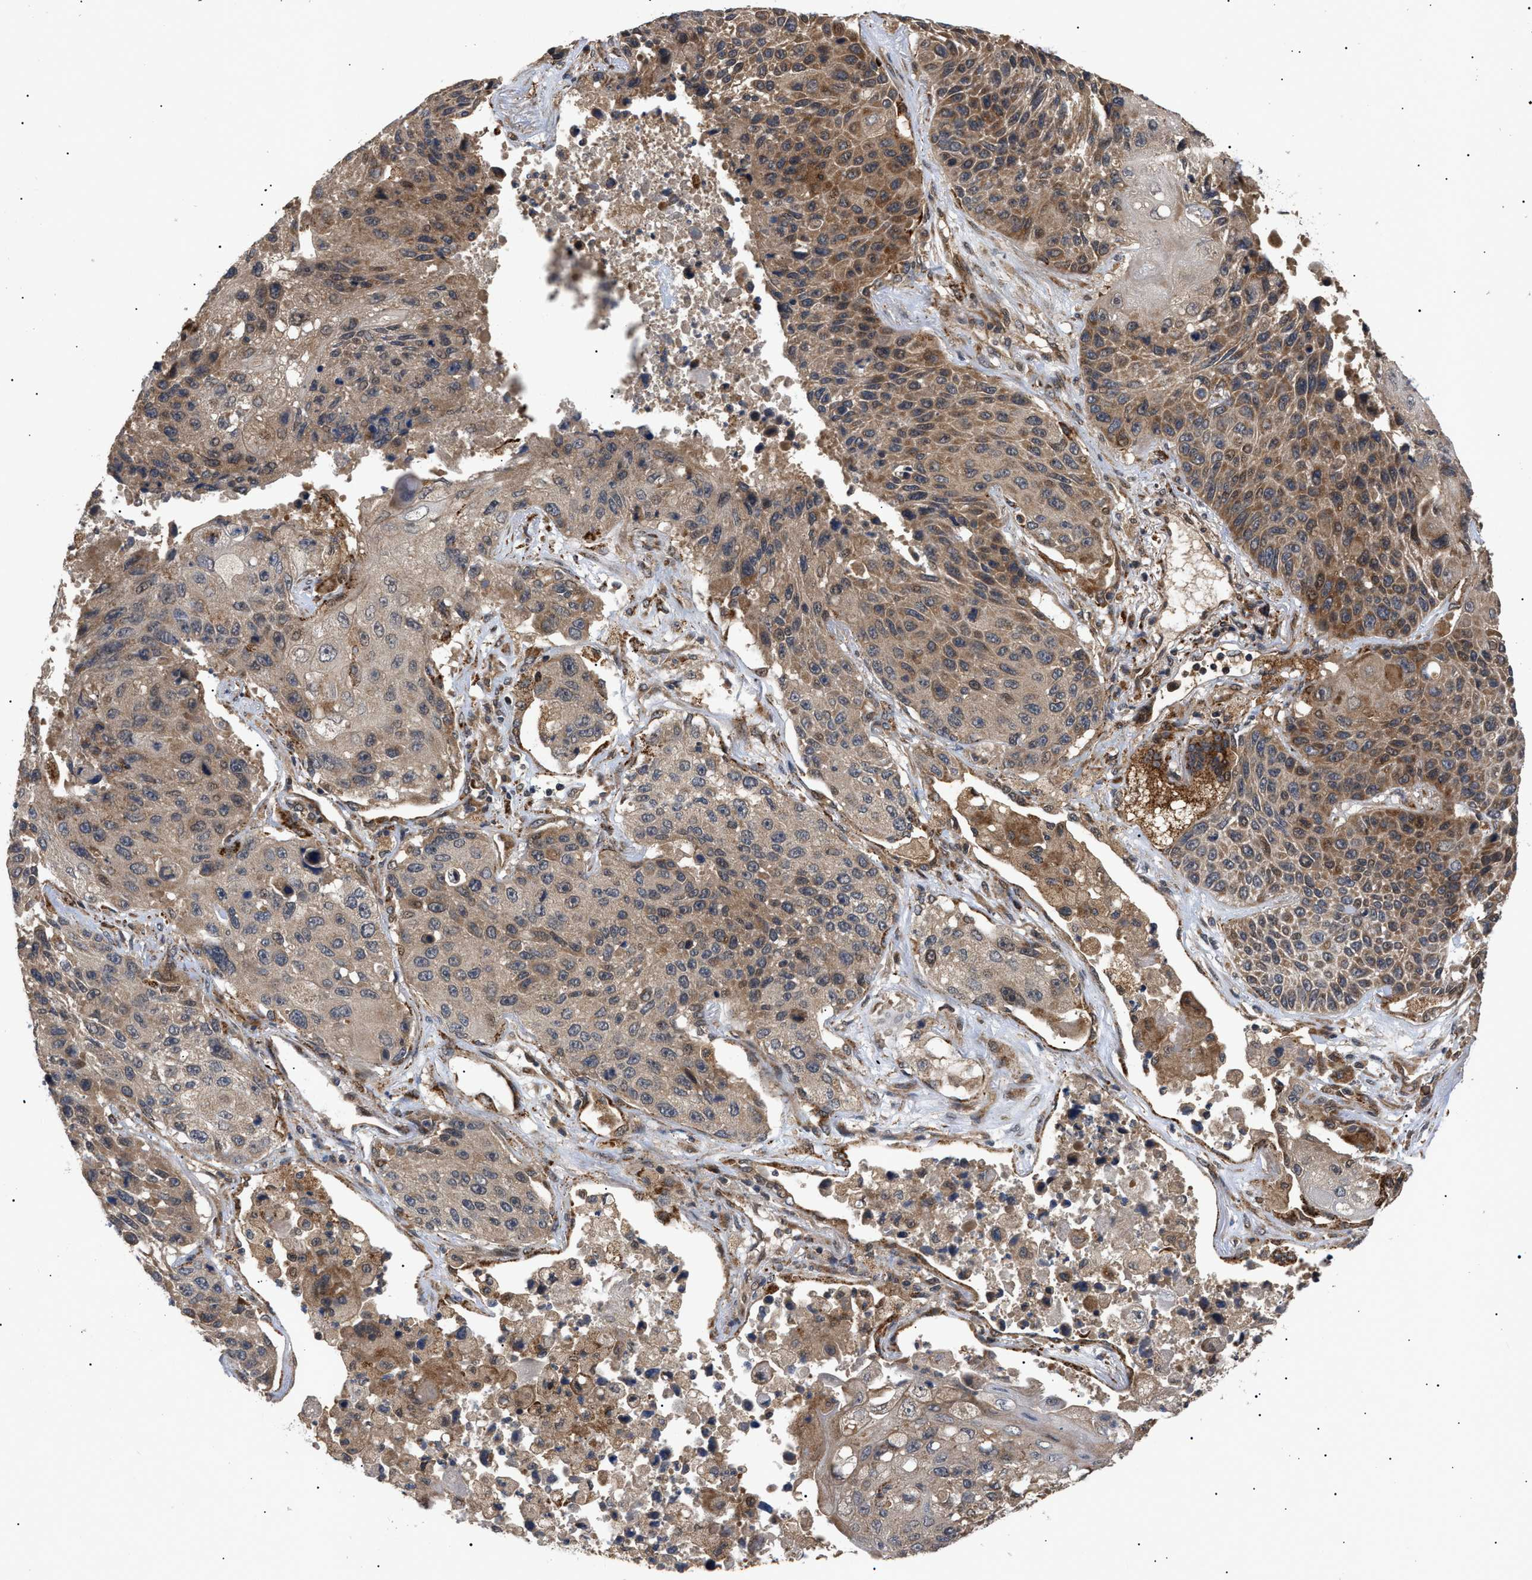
{"staining": {"intensity": "weak", "quantity": ">75%", "location": "cytoplasmic/membranous,nuclear"}, "tissue": "lung cancer", "cell_type": "Tumor cells", "image_type": "cancer", "snomed": [{"axis": "morphology", "description": "Squamous cell carcinoma, NOS"}, {"axis": "topography", "description": "Lung"}], "caption": "Protein expression by immunohistochemistry exhibits weak cytoplasmic/membranous and nuclear positivity in approximately >75% of tumor cells in squamous cell carcinoma (lung).", "gene": "ASTL", "patient": {"sex": "male", "age": 61}}